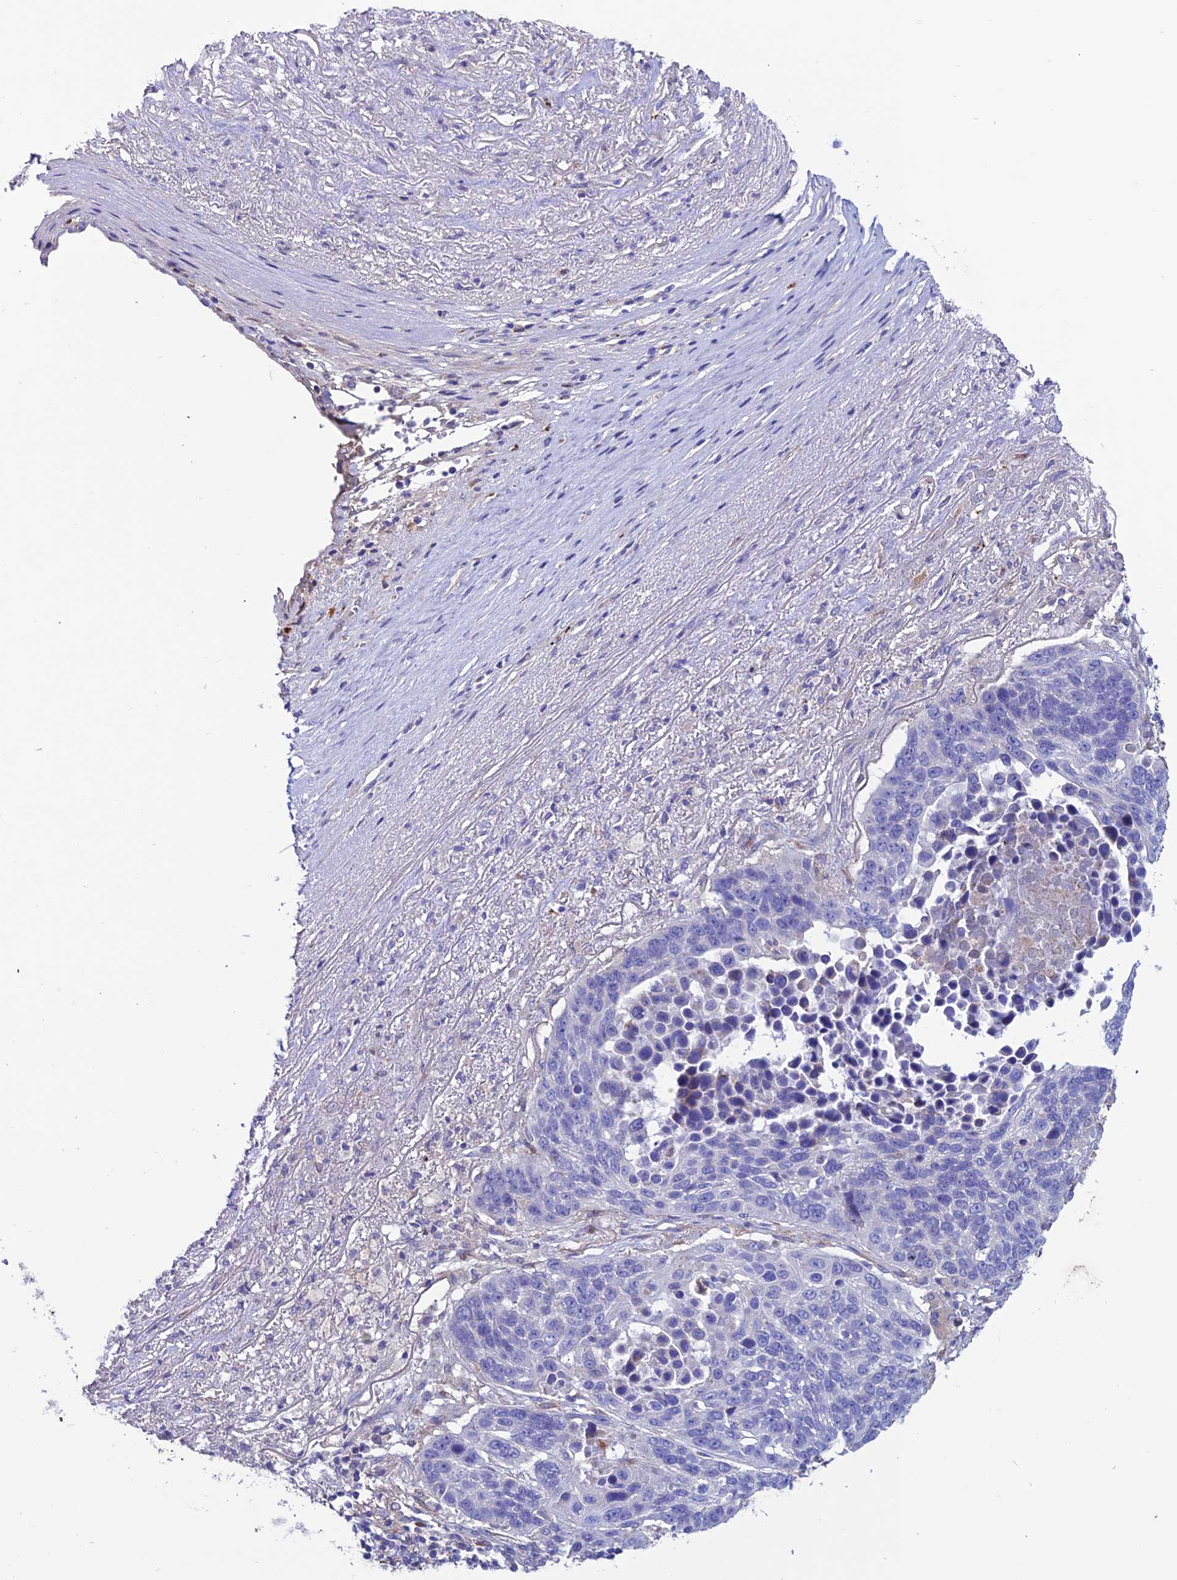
{"staining": {"intensity": "negative", "quantity": "none", "location": "none"}, "tissue": "lung cancer", "cell_type": "Tumor cells", "image_type": "cancer", "snomed": [{"axis": "morphology", "description": "Normal tissue, NOS"}, {"axis": "morphology", "description": "Squamous cell carcinoma, NOS"}, {"axis": "topography", "description": "Lymph node"}, {"axis": "topography", "description": "Lung"}], "caption": "Immunohistochemical staining of squamous cell carcinoma (lung) displays no significant positivity in tumor cells. (DAB (3,3'-diaminobenzidine) IHC visualized using brightfield microscopy, high magnification).", "gene": "OR51Q1", "patient": {"sex": "male", "age": 66}}